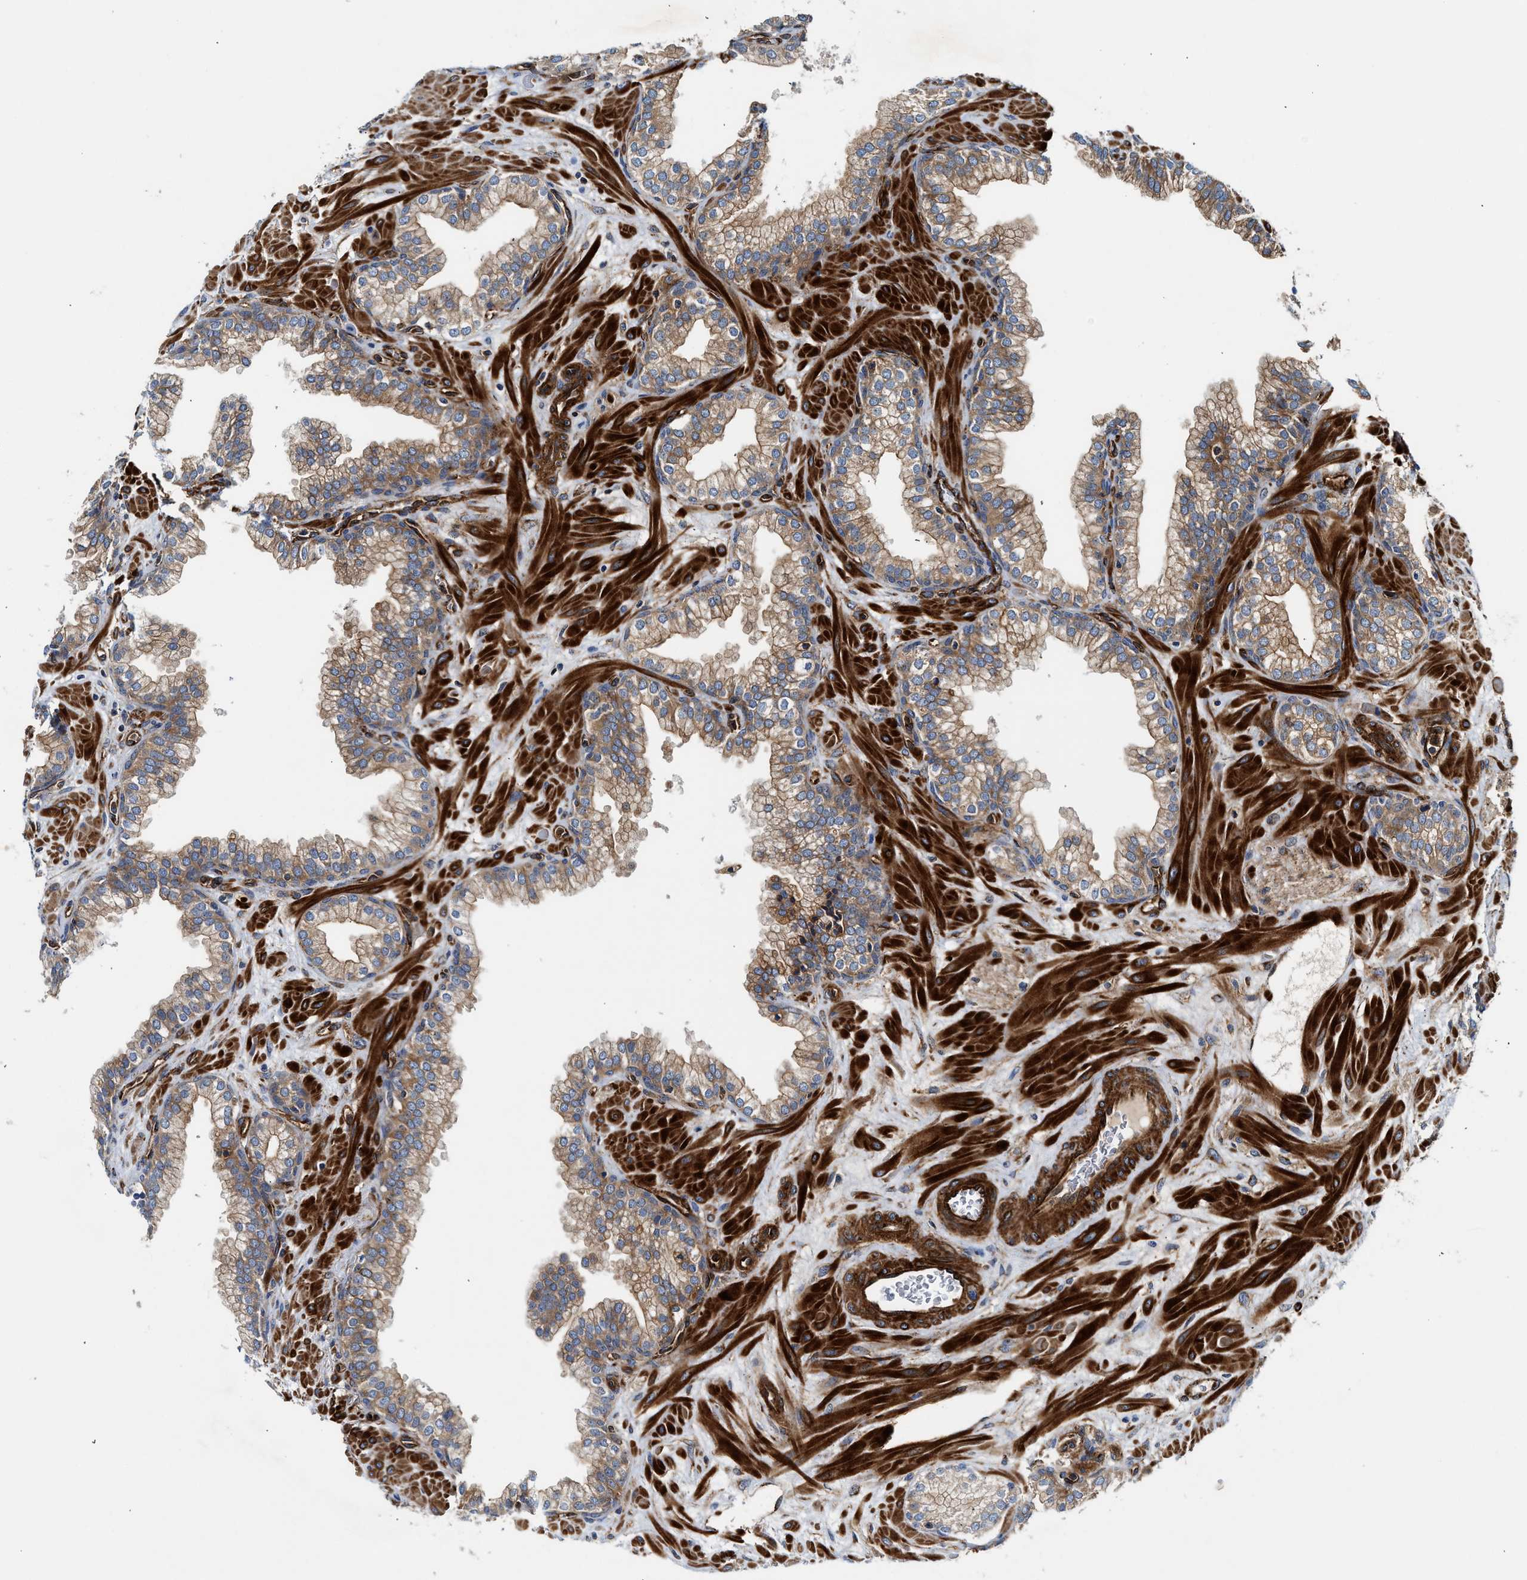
{"staining": {"intensity": "moderate", "quantity": ">75%", "location": "cytoplasmic/membranous"}, "tissue": "prostate", "cell_type": "Glandular cells", "image_type": "normal", "snomed": [{"axis": "morphology", "description": "Normal tissue, NOS"}, {"axis": "morphology", "description": "Urothelial carcinoma, Low grade"}, {"axis": "topography", "description": "Urinary bladder"}, {"axis": "topography", "description": "Prostate"}], "caption": "Protein staining reveals moderate cytoplasmic/membranous positivity in about >75% of glandular cells in benign prostate. (IHC, brightfield microscopy, high magnification).", "gene": "HIP1", "patient": {"sex": "male", "age": 60}}